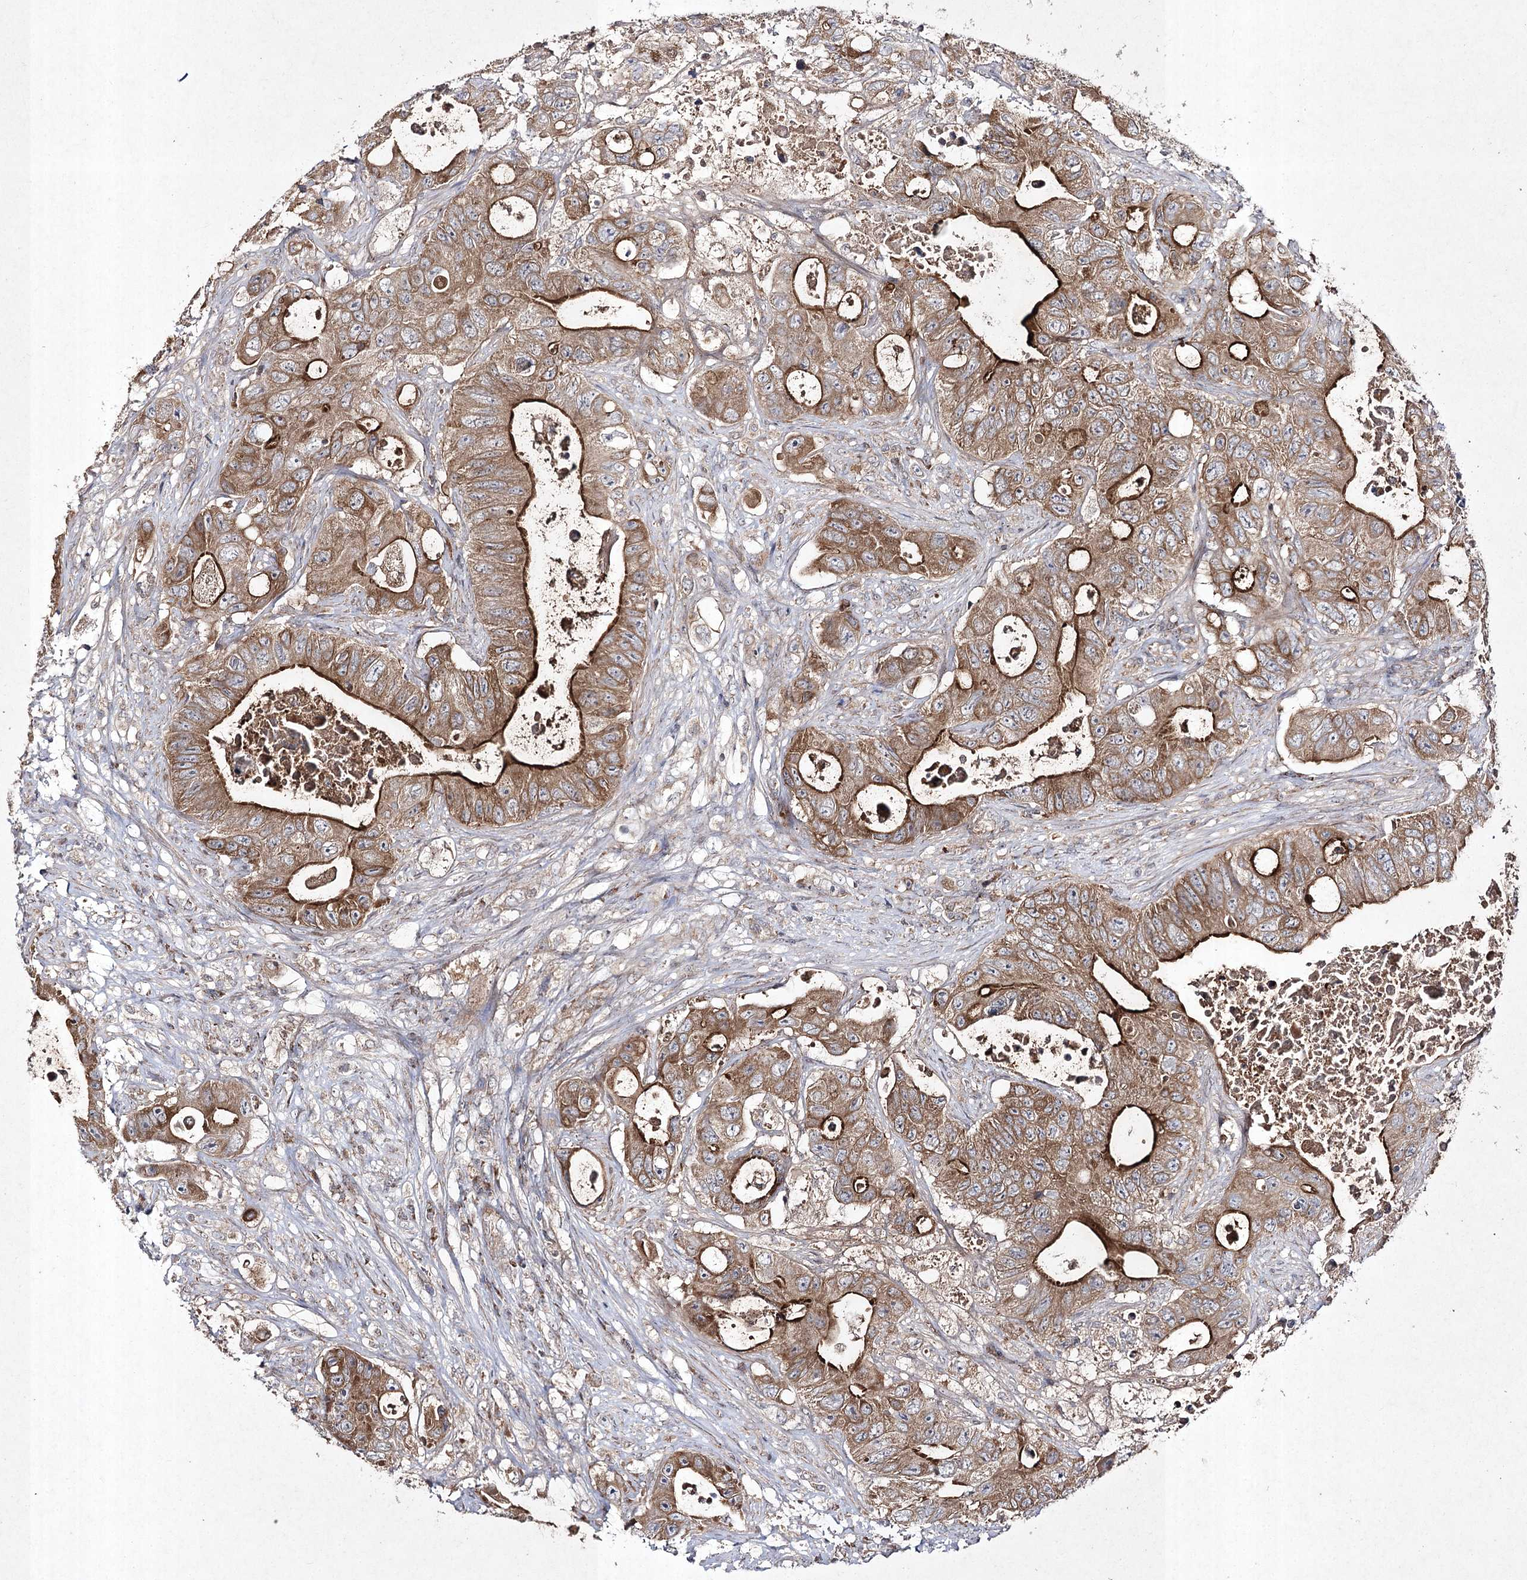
{"staining": {"intensity": "strong", "quantity": ">75%", "location": "cytoplasmic/membranous"}, "tissue": "colorectal cancer", "cell_type": "Tumor cells", "image_type": "cancer", "snomed": [{"axis": "morphology", "description": "Adenocarcinoma, NOS"}, {"axis": "topography", "description": "Colon"}], "caption": "An immunohistochemistry (IHC) micrograph of neoplastic tissue is shown. Protein staining in brown labels strong cytoplasmic/membranous positivity in colorectal adenocarcinoma within tumor cells. The staining was performed using DAB (3,3'-diaminobenzidine) to visualize the protein expression in brown, while the nuclei were stained in blue with hematoxylin (Magnification: 20x).", "gene": "FANCL", "patient": {"sex": "female", "age": 46}}